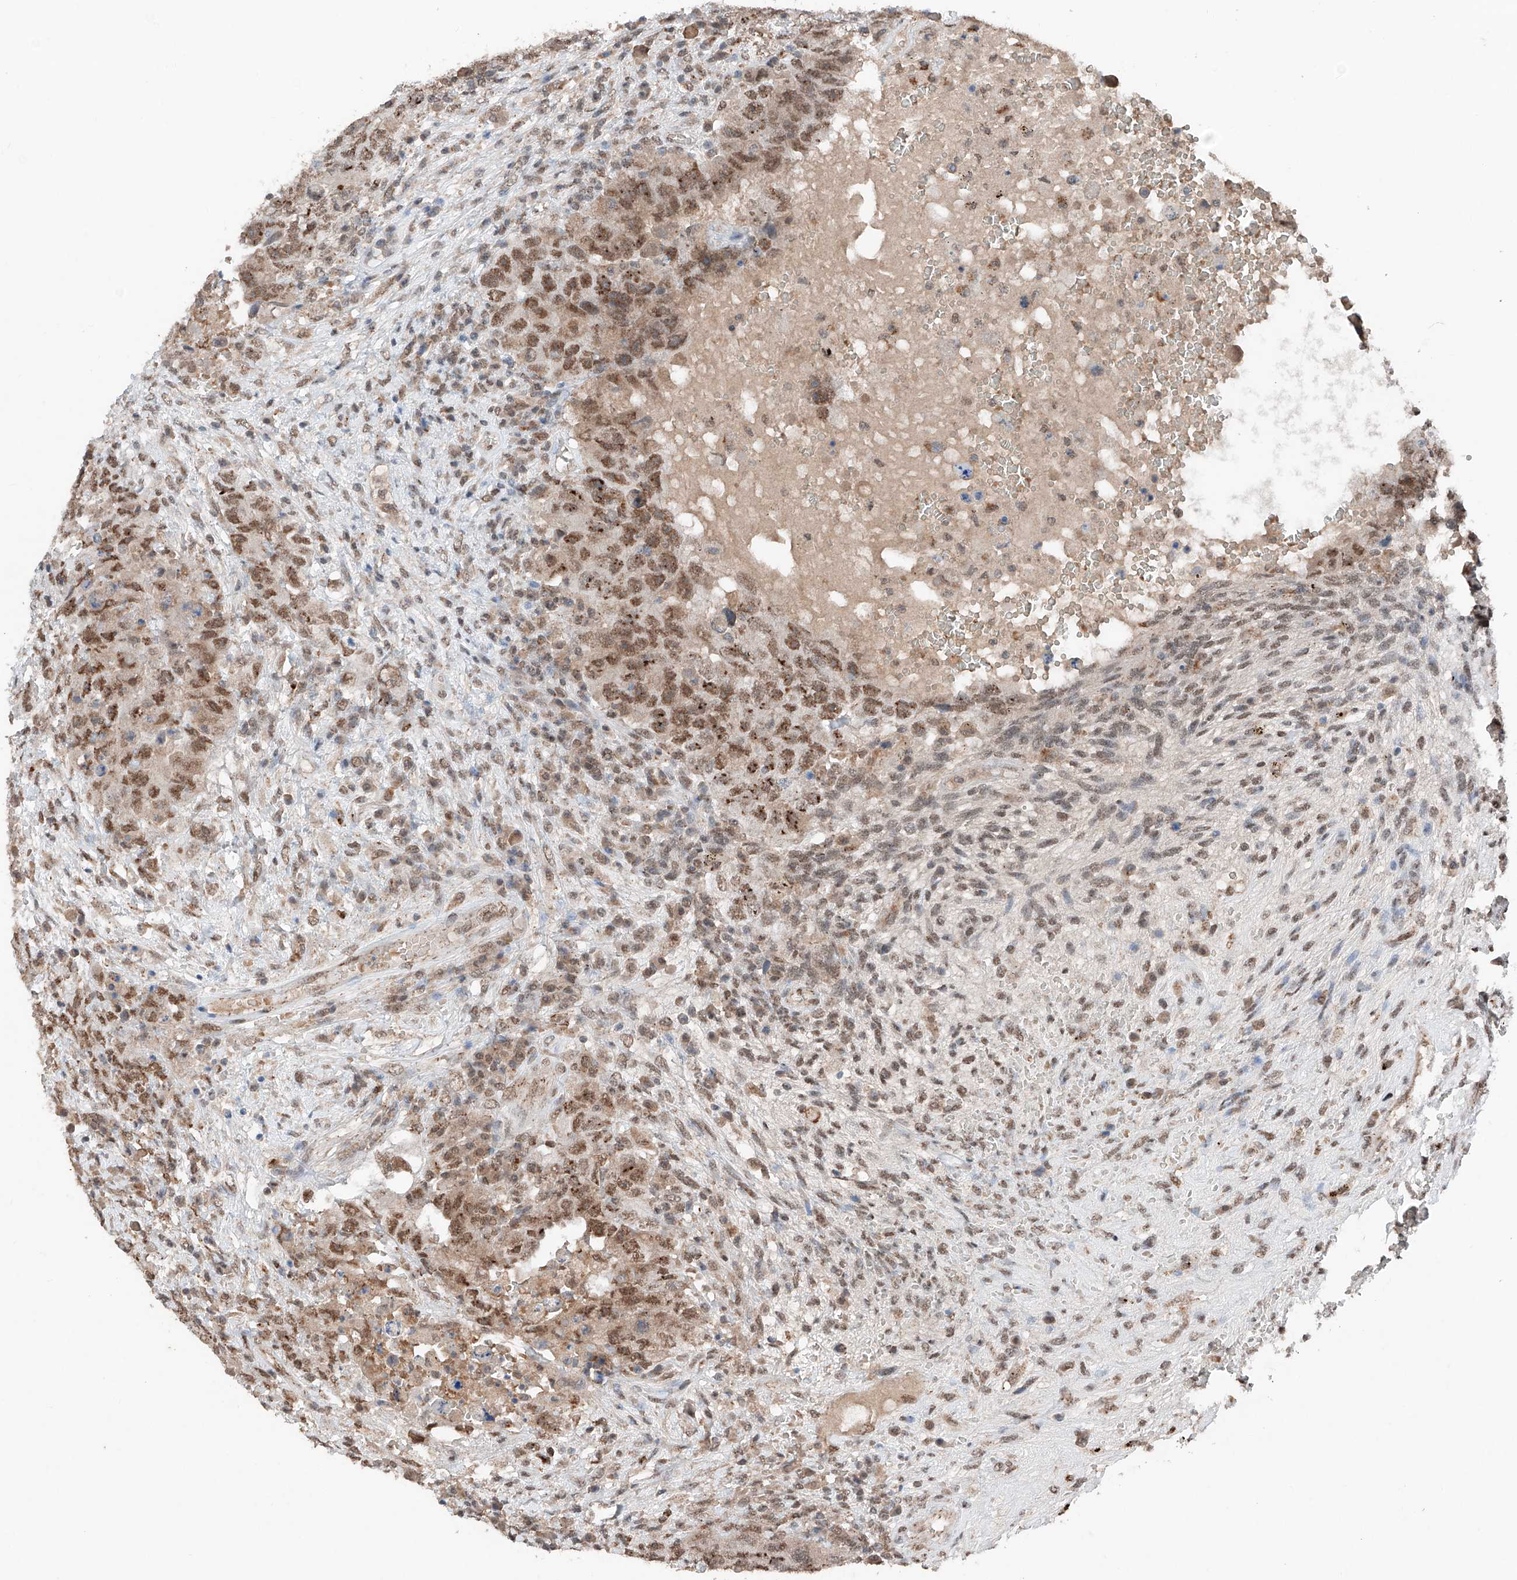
{"staining": {"intensity": "moderate", "quantity": ">75%", "location": "nuclear"}, "tissue": "testis cancer", "cell_type": "Tumor cells", "image_type": "cancer", "snomed": [{"axis": "morphology", "description": "Carcinoma, Embryonal, NOS"}, {"axis": "topography", "description": "Testis"}], "caption": "Brown immunohistochemical staining in human embryonal carcinoma (testis) displays moderate nuclear expression in approximately >75% of tumor cells.", "gene": "TBX4", "patient": {"sex": "male", "age": 26}}